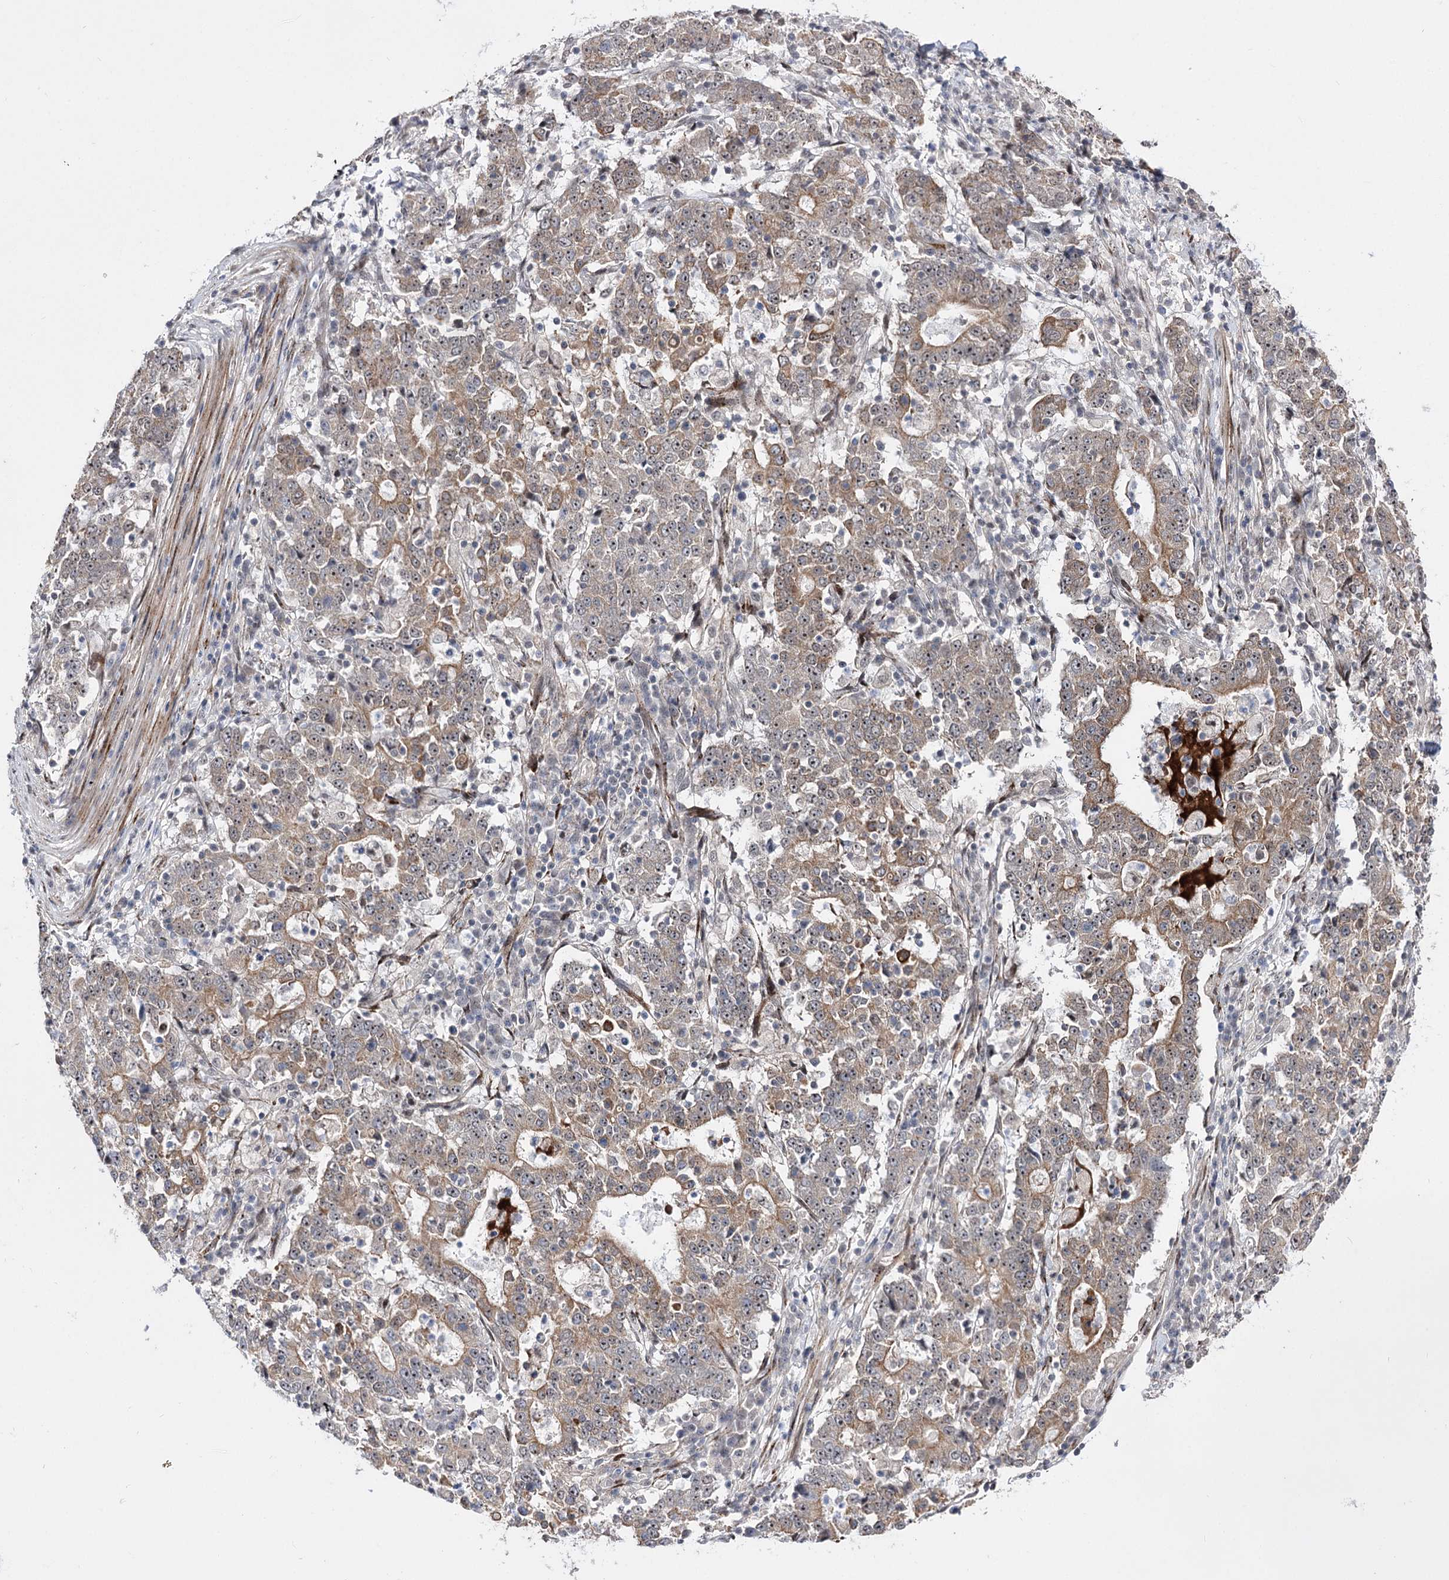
{"staining": {"intensity": "moderate", "quantity": ">75%", "location": "cytoplasmic/membranous,nuclear"}, "tissue": "stomach cancer", "cell_type": "Tumor cells", "image_type": "cancer", "snomed": [{"axis": "morphology", "description": "Adenocarcinoma, NOS"}, {"axis": "topography", "description": "Stomach"}], "caption": "Moderate cytoplasmic/membranous and nuclear staining for a protein is seen in approximately >75% of tumor cells of adenocarcinoma (stomach) using IHC.", "gene": "STOX1", "patient": {"sex": "male", "age": 59}}